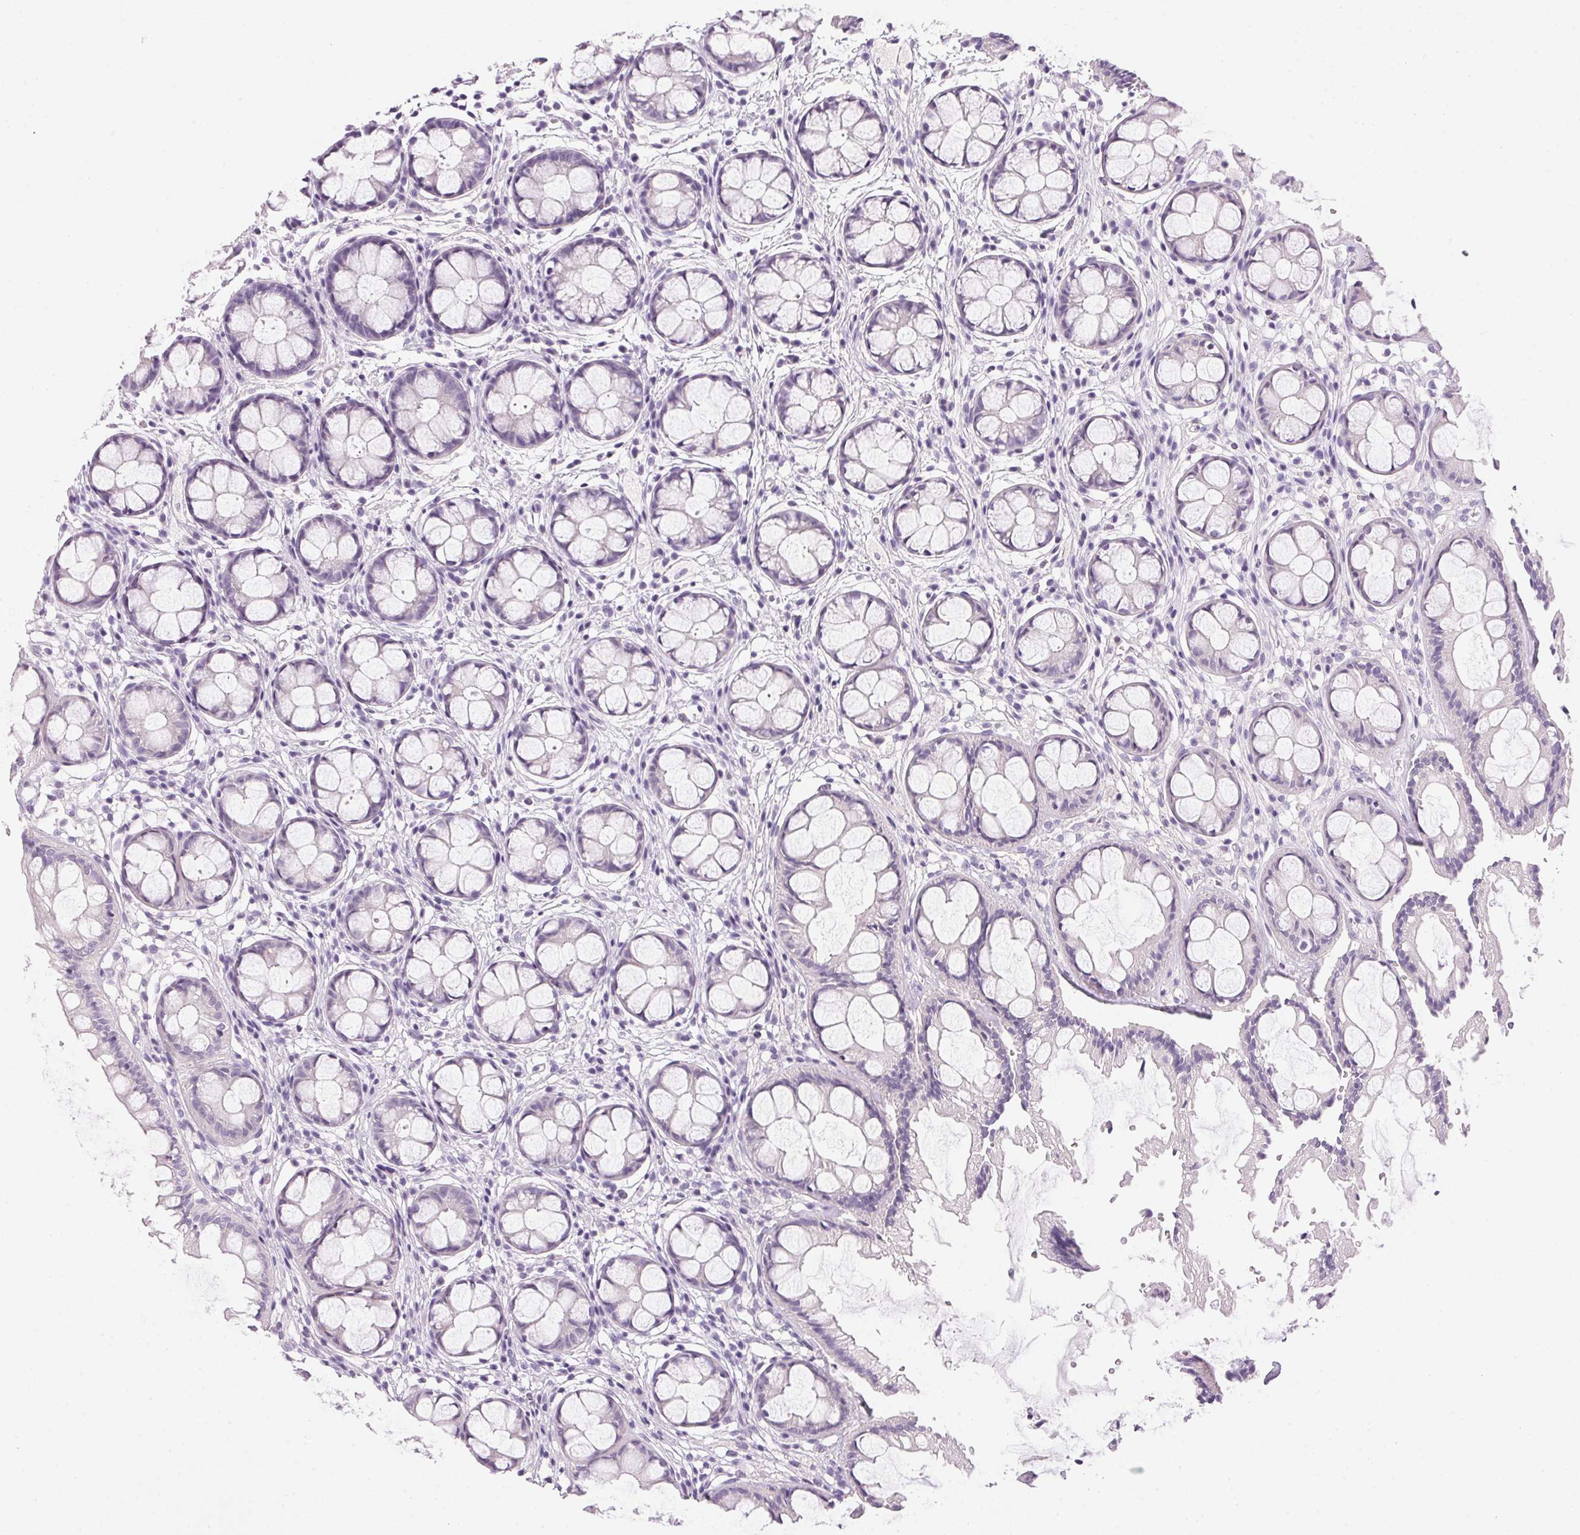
{"staining": {"intensity": "negative", "quantity": "none", "location": "none"}, "tissue": "rectum", "cell_type": "Glandular cells", "image_type": "normal", "snomed": [{"axis": "morphology", "description": "Normal tissue, NOS"}, {"axis": "topography", "description": "Rectum"}], "caption": "Immunohistochemistry (IHC) photomicrograph of unremarkable rectum: rectum stained with DAB shows no significant protein staining in glandular cells. (Stains: DAB (3,3'-diaminobenzidine) immunohistochemistry with hematoxylin counter stain, Microscopy: brightfield microscopy at high magnification).", "gene": "IGFBP1", "patient": {"sex": "female", "age": 62}}